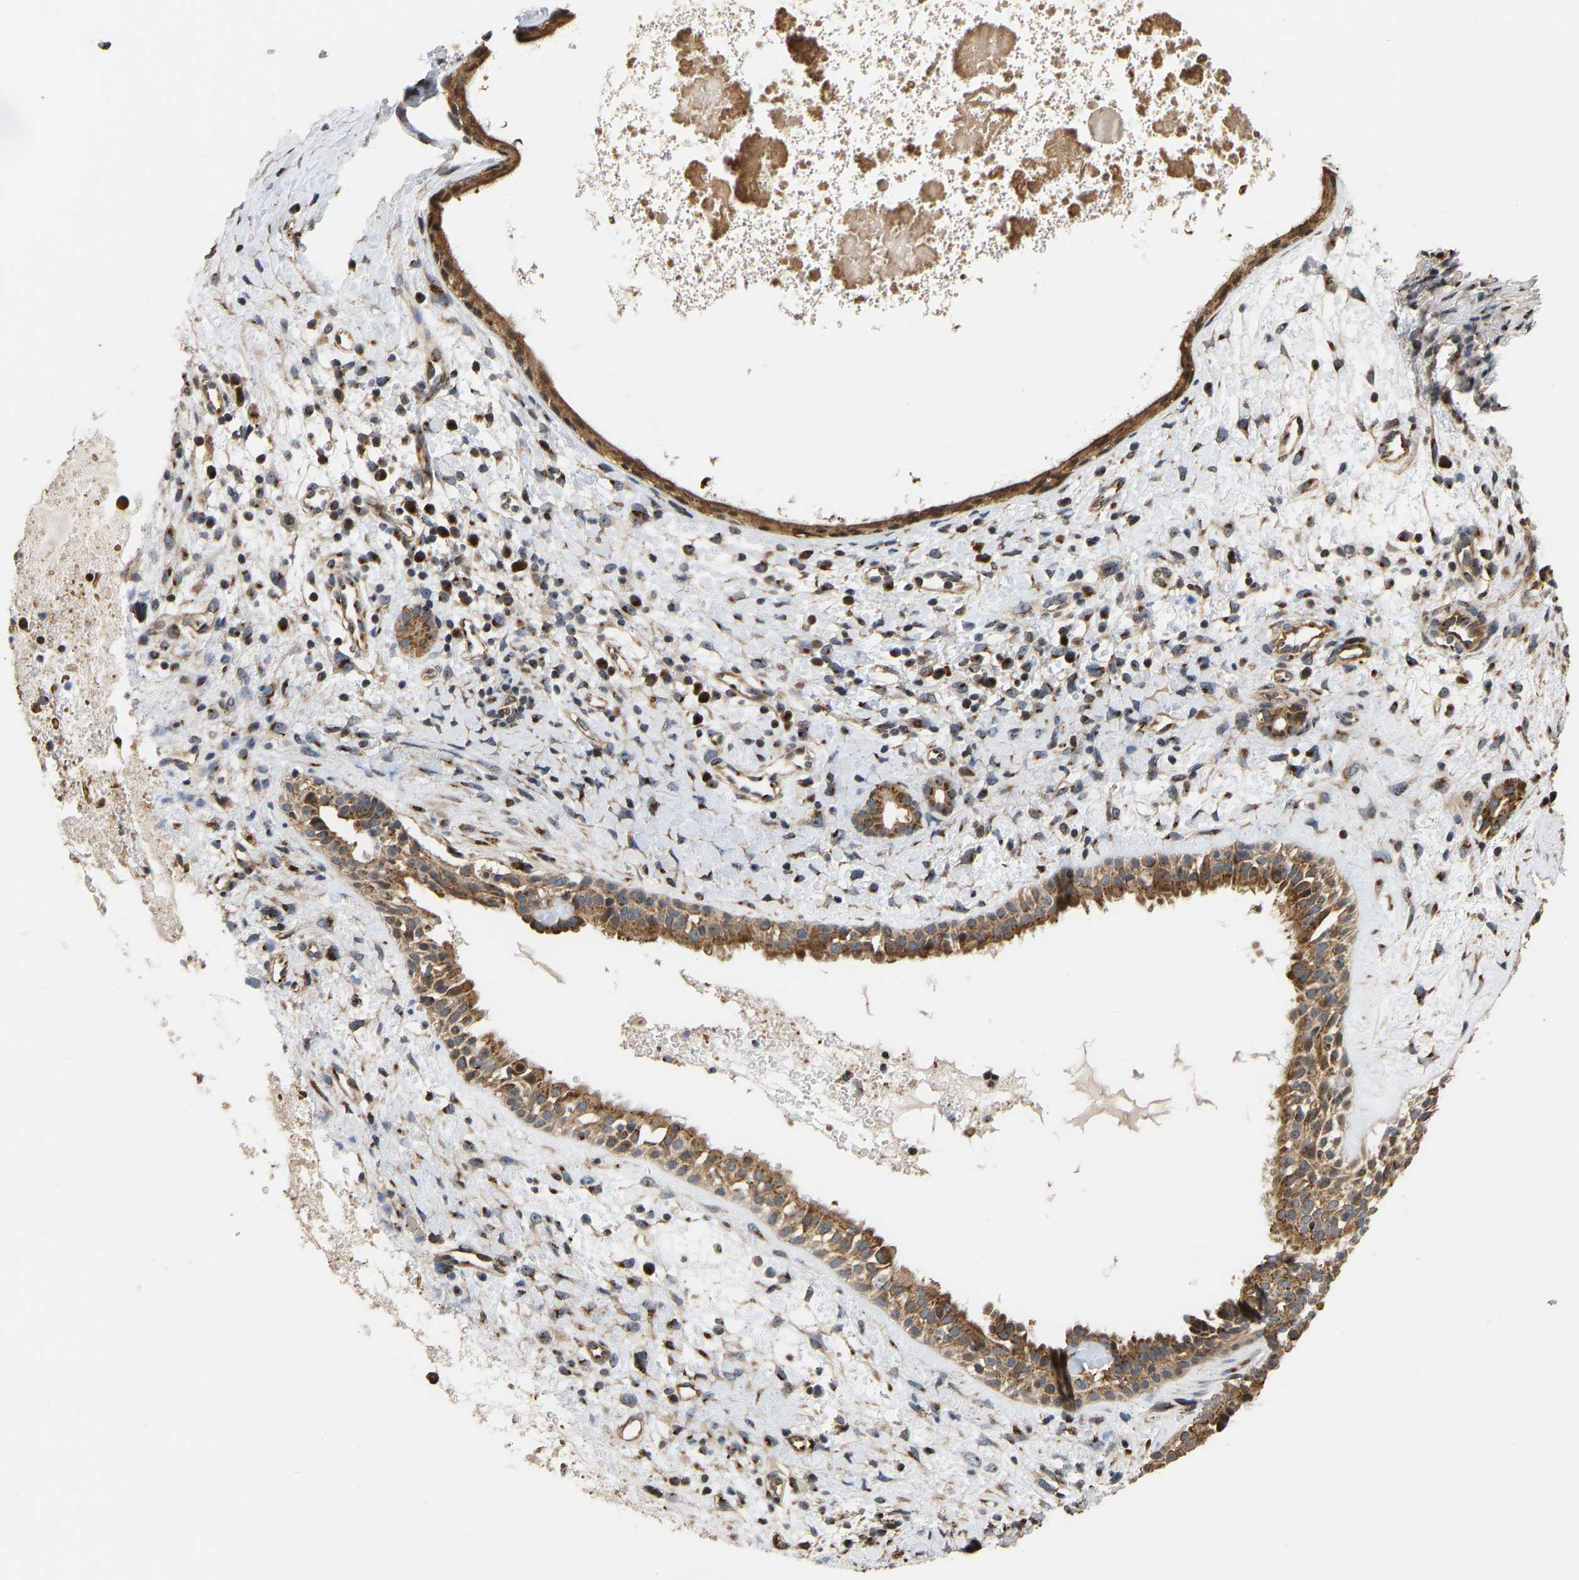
{"staining": {"intensity": "strong", "quantity": ">75%", "location": "cytoplasmic/membranous"}, "tissue": "nasopharynx", "cell_type": "Respiratory epithelial cells", "image_type": "normal", "snomed": [{"axis": "morphology", "description": "Normal tissue, NOS"}, {"axis": "topography", "description": "Nasopharynx"}], "caption": "A micrograph of human nasopharynx stained for a protein shows strong cytoplasmic/membranous brown staining in respiratory epithelial cells.", "gene": "YIPF4", "patient": {"sex": "male", "age": 22}}